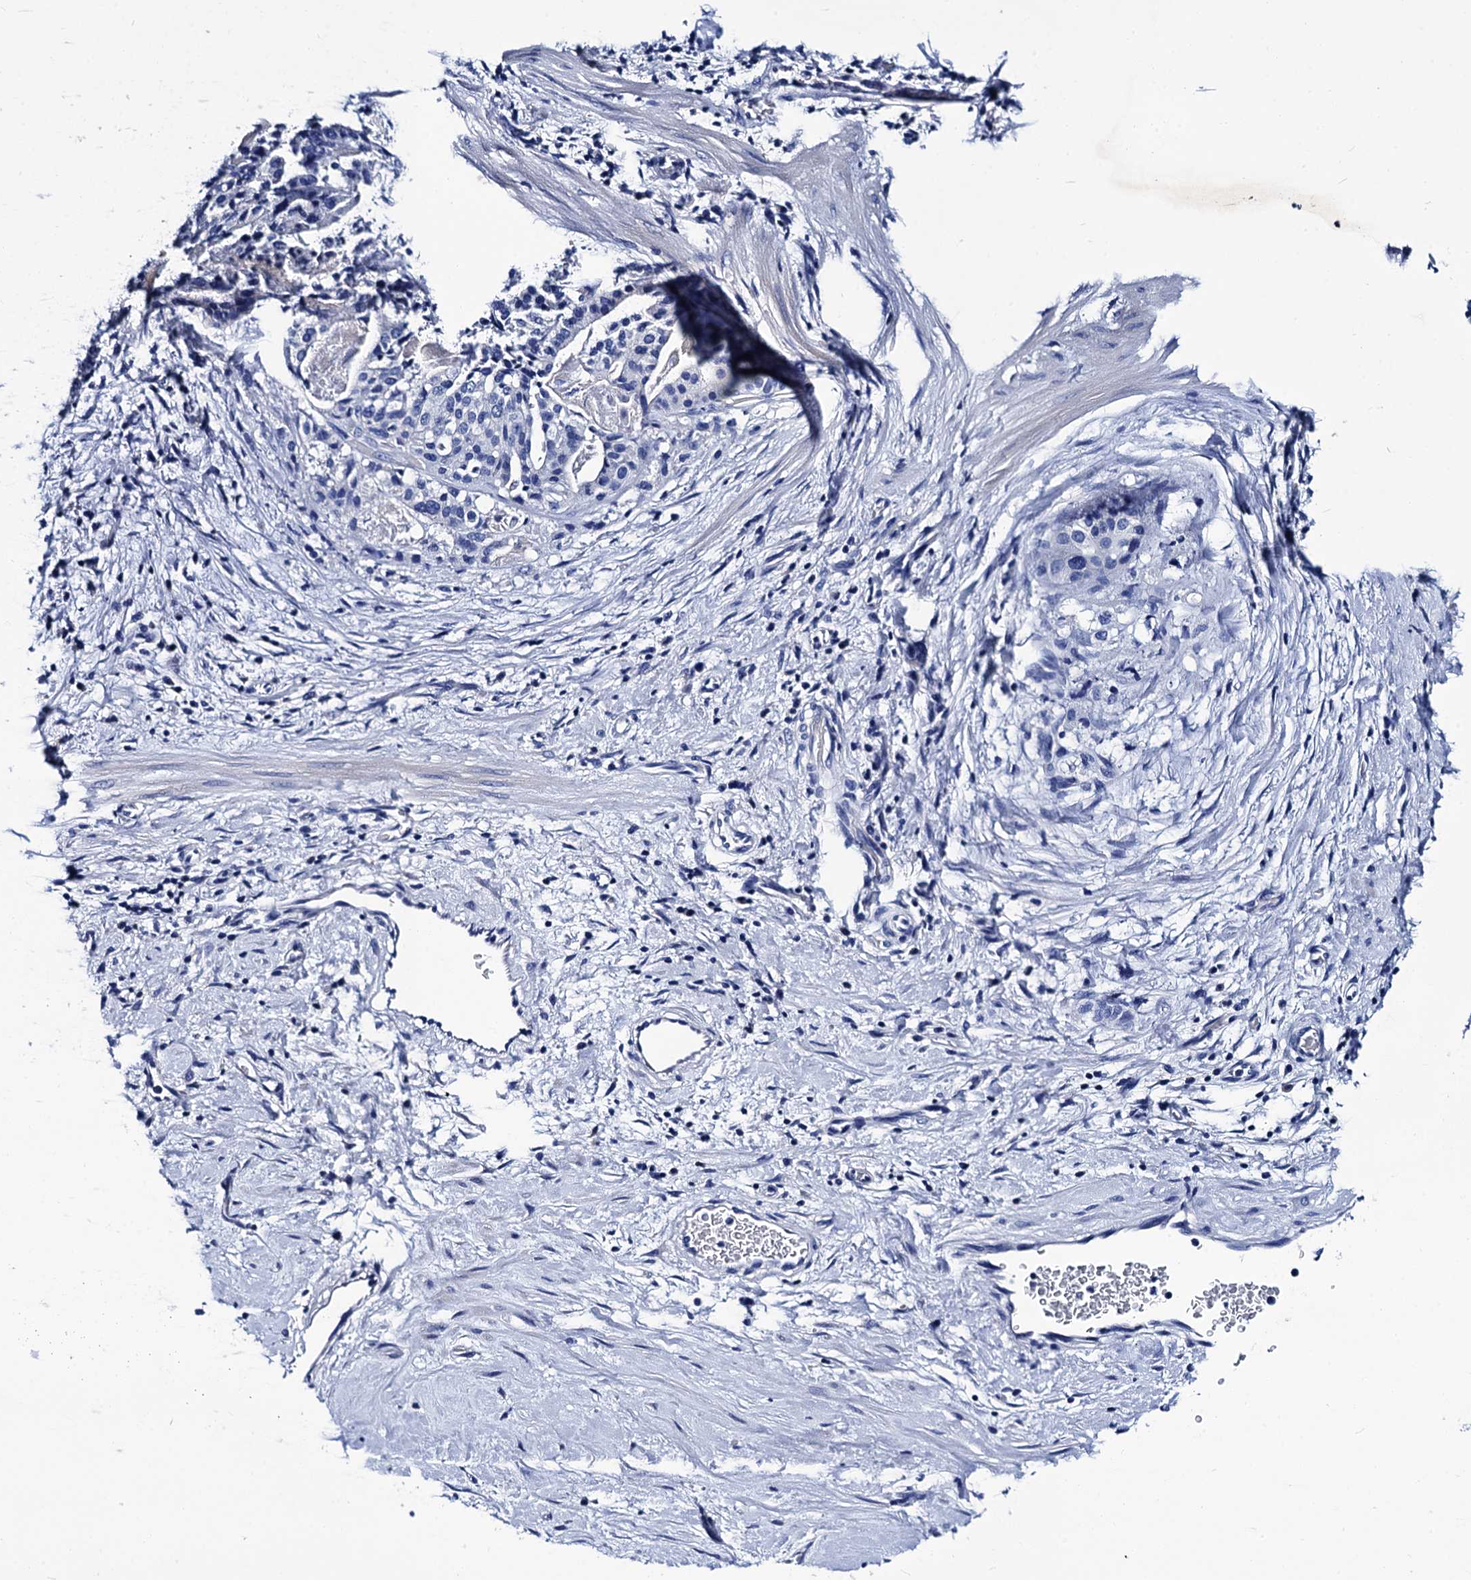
{"staining": {"intensity": "negative", "quantity": "none", "location": "none"}, "tissue": "stomach cancer", "cell_type": "Tumor cells", "image_type": "cancer", "snomed": [{"axis": "morphology", "description": "Adenocarcinoma, NOS"}, {"axis": "topography", "description": "Stomach"}], "caption": "IHC photomicrograph of stomach adenocarcinoma stained for a protein (brown), which displays no staining in tumor cells.", "gene": "MYBPC3", "patient": {"sex": "male", "age": 48}}